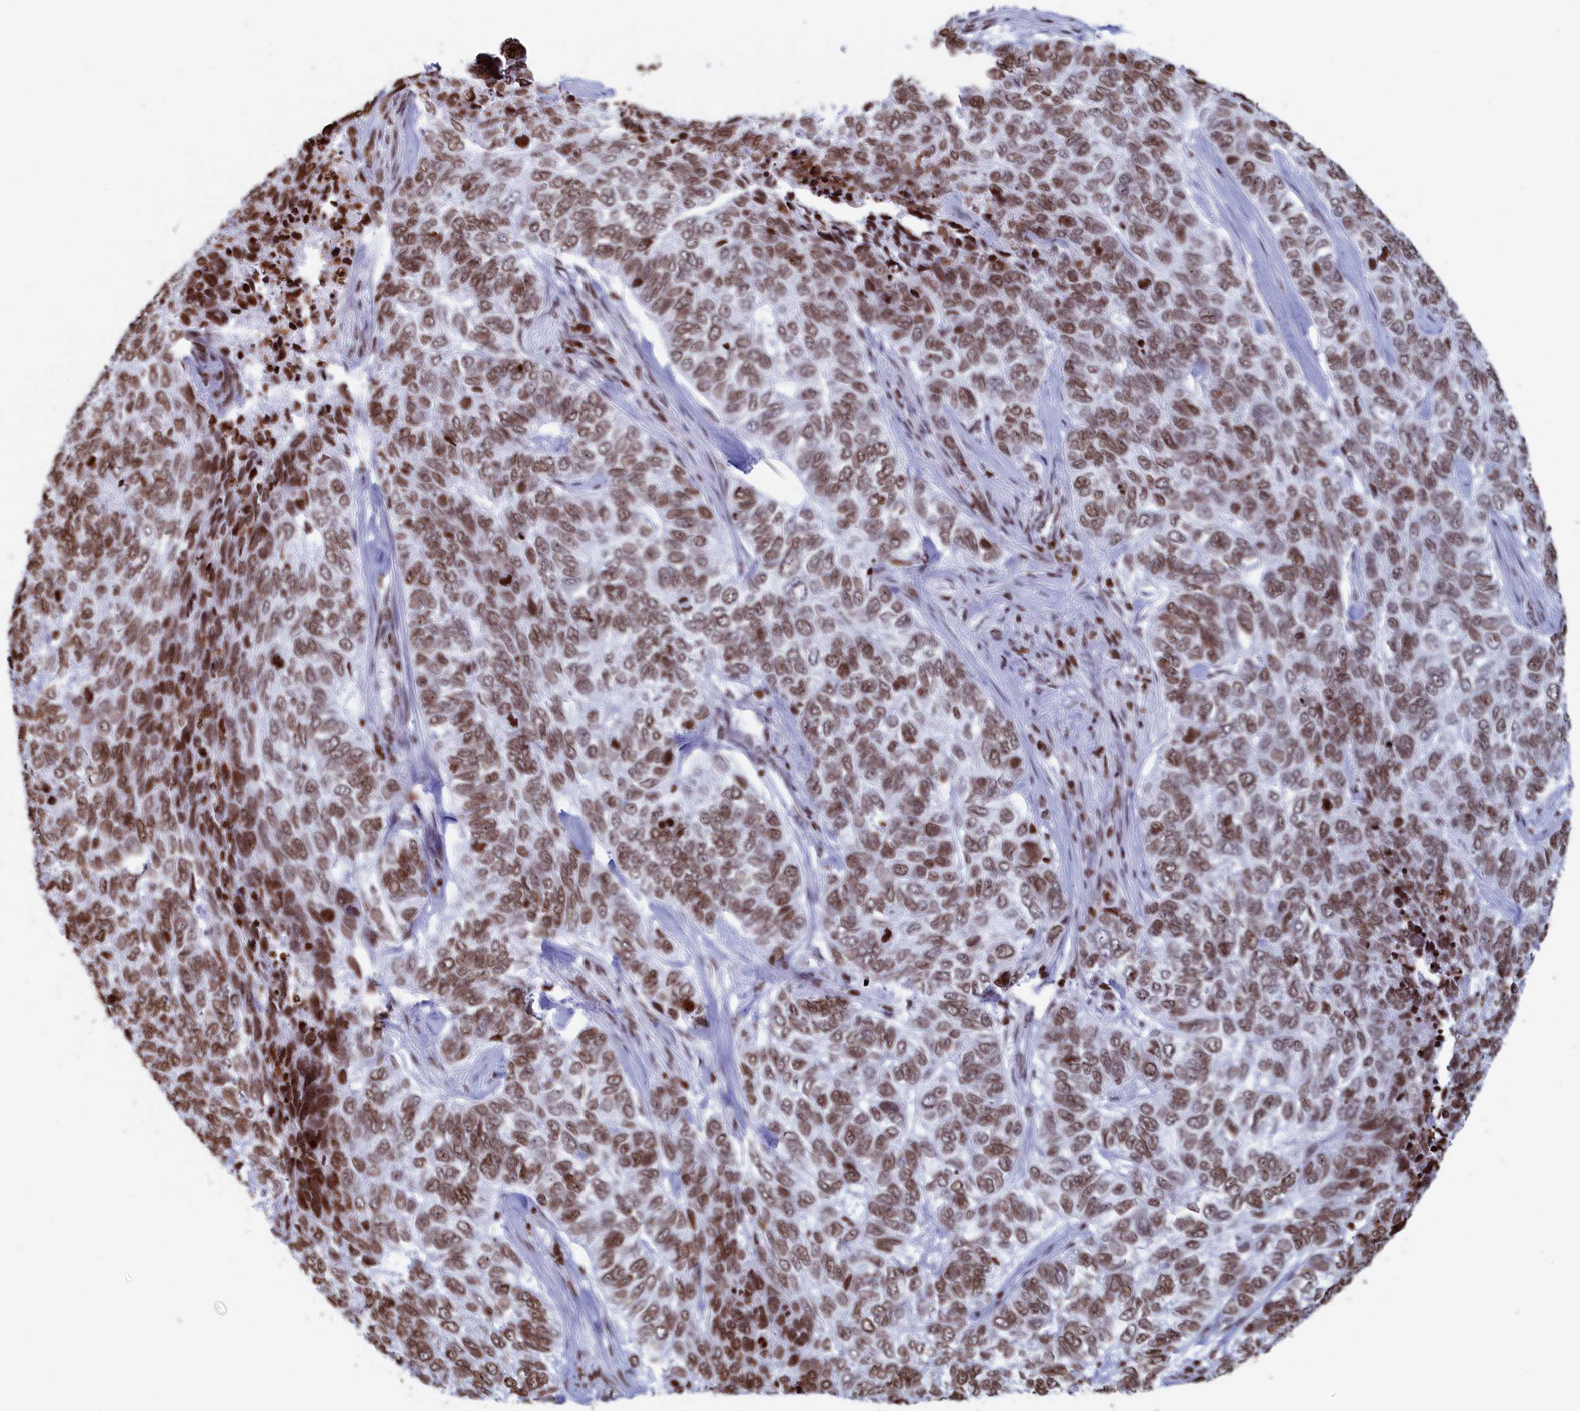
{"staining": {"intensity": "moderate", "quantity": ">75%", "location": "nuclear"}, "tissue": "skin cancer", "cell_type": "Tumor cells", "image_type": "cancer", "snomed": [{"axis": "morphology", "description": "Basal cell carcinoma"}, {"axis": "topography", "description": "Skin"}], "caption": "IHC of human skin cancer exhibits medium levels of moderate nuclear staining in about >75% of tumor cells. The staining was performed using DAB (3,3'-diaminobenzidine), with brown indicating positive protein expression. Nuclei are stained blue with hematoxylin.", "gene": "APOBEC3A", "patient": {"sex": "female", "age": 65}}